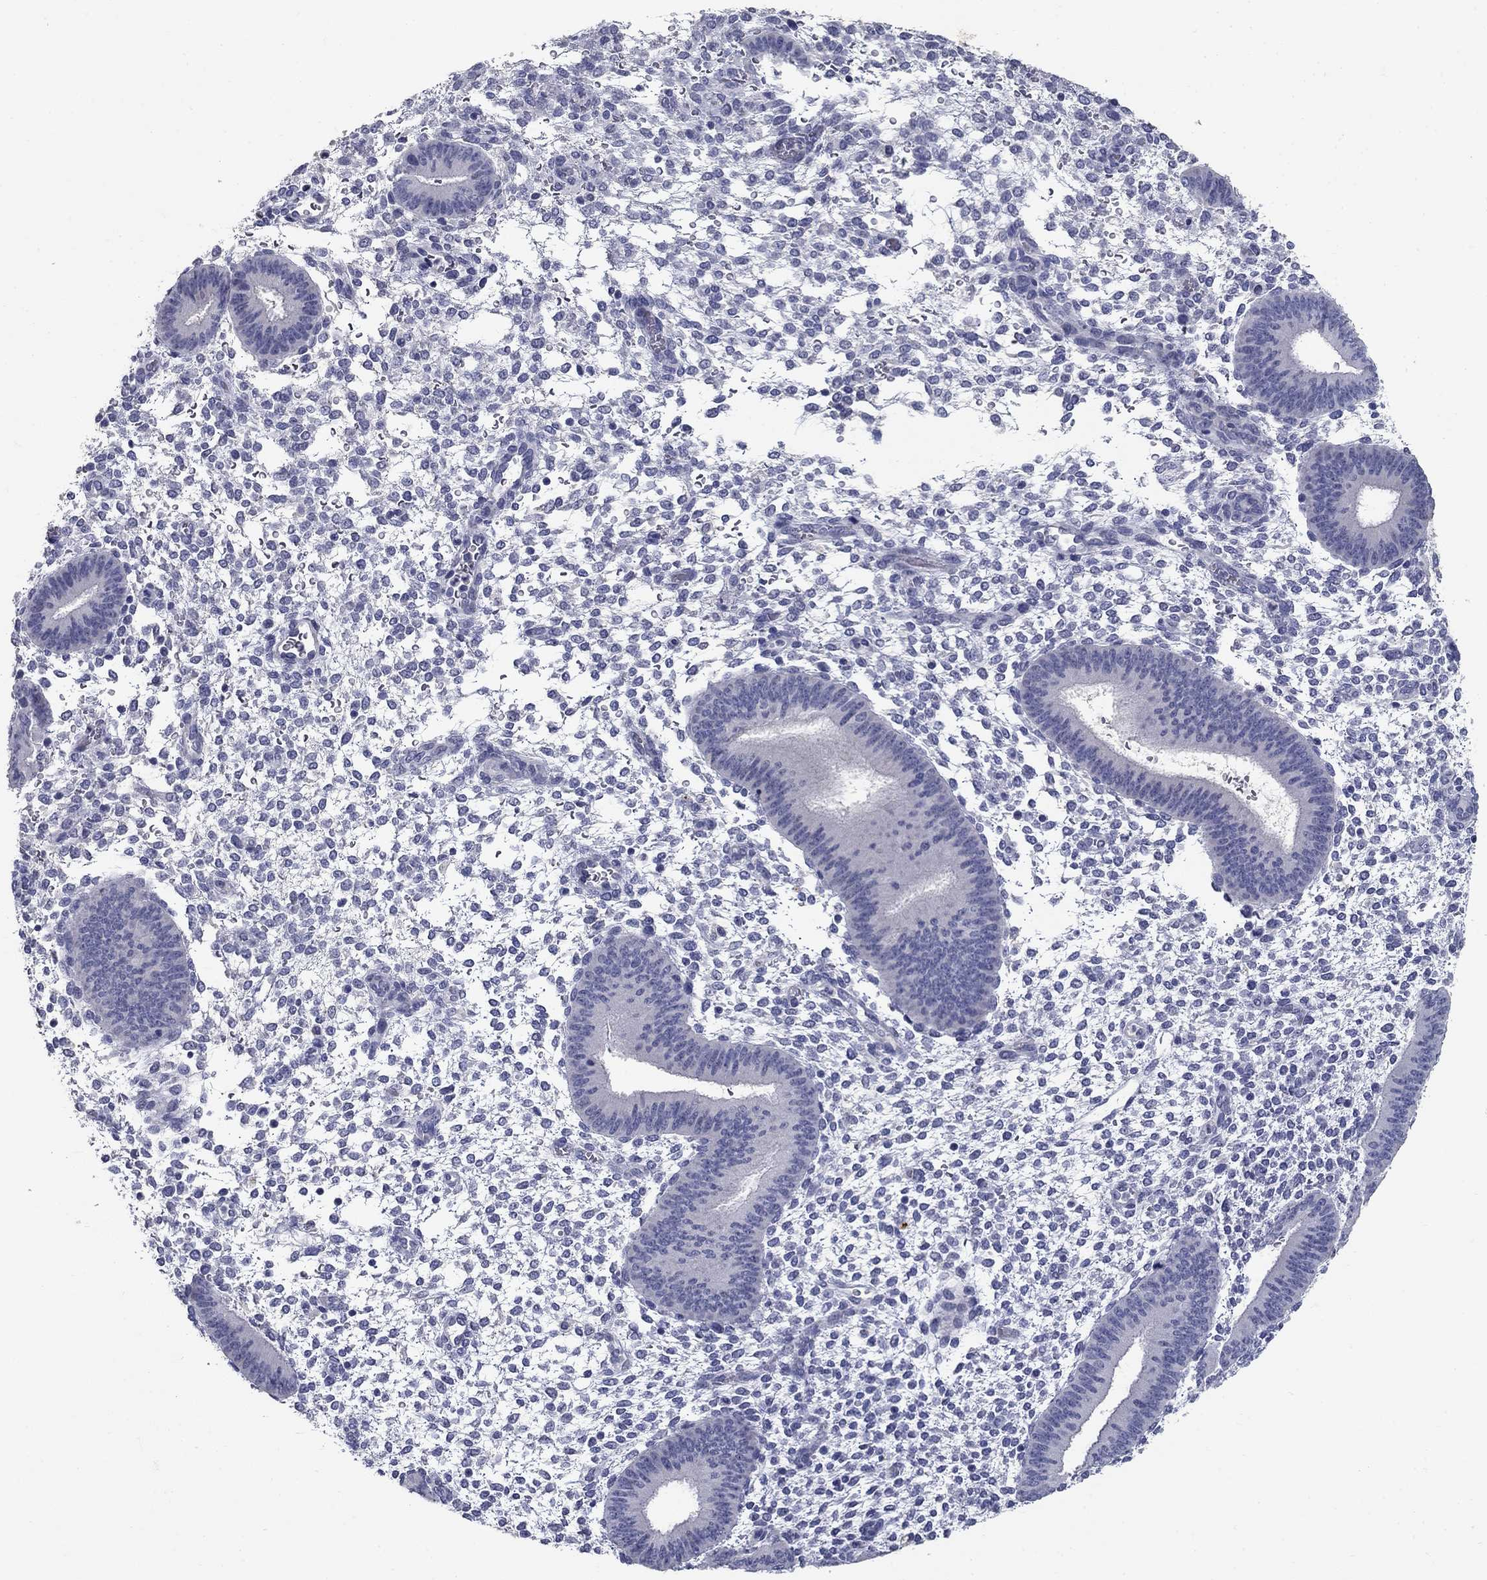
{"staining": {"intensity": "negative", "quantity": "none", "location": "none"}, "tissue": "endometrium", "cell_type": "Cells in endometrial stroma", "image_type": "normal", "snomed": [{"axis": "morphology", "description": "Normal tissue, NOS"}, {"axis": "topography", "description": "Endometrium"}], "caption": "Immunohistochemistry photomicrograph of normal endometrium: endometrium stained with DAB (3,3'-diaminobenzidine) reveals no significant protein positivity in cells in endometrial stroma.", "gene": "POMC", "patient": {"sex": "female", "age": 39}}